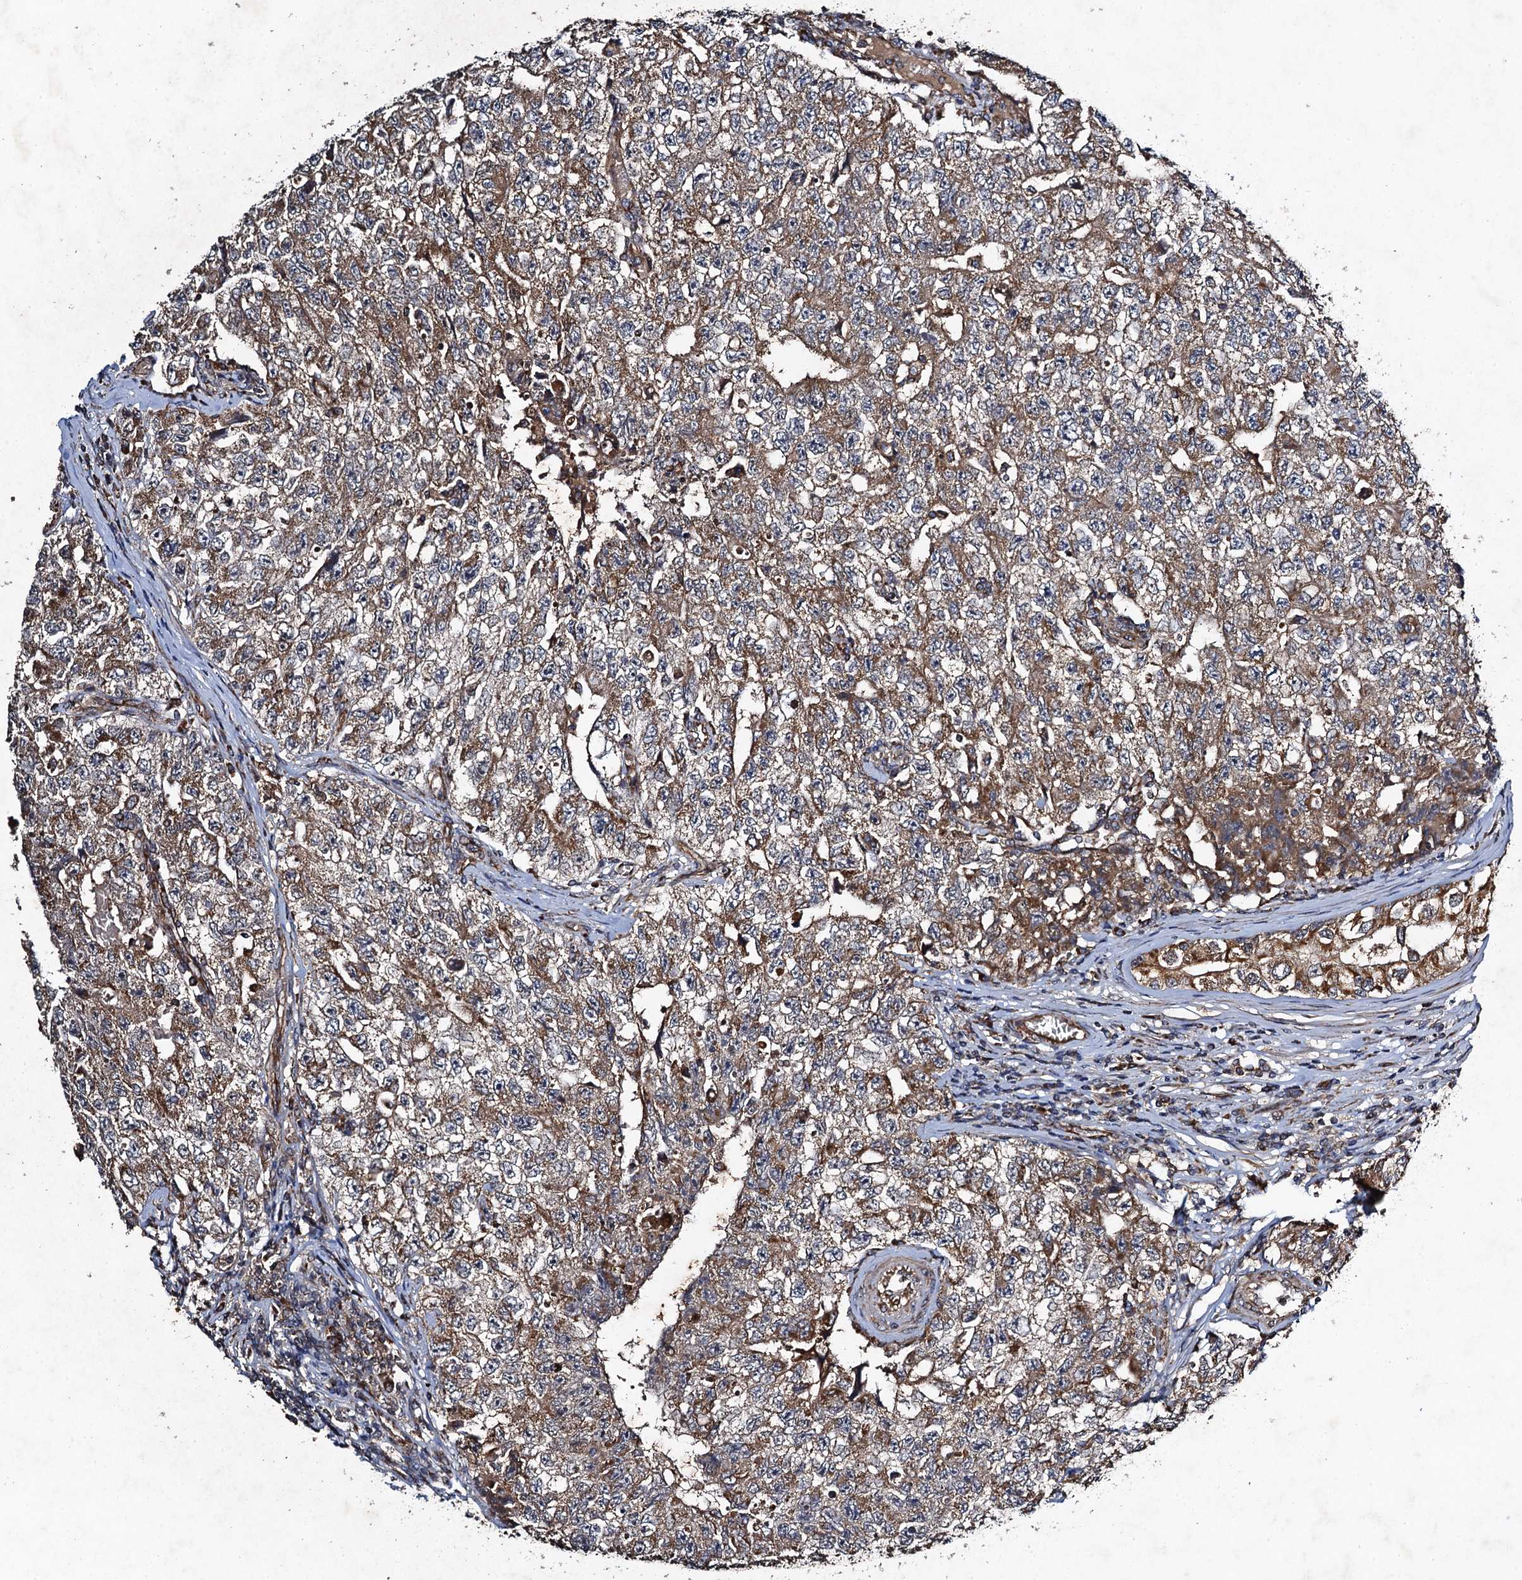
{"staining": {"intensity": "moderate", "quantity": ">75%", "location": "cytoplasmic/membranous"}, "tissue": "testis cancer", "cell_type": "Tumor cells", "image_type": "cancer", "snomed": [{"axis": "morphology", "description": "Carcinoma, Embryonal, NOS"}, {"axis": "topography", "description": "Testis"}], "caption": "Protein expression by immunohistochemistry displays moderate cytoplasmic/membranous positivity in about >75% of tumor cells in embryonal carcinoma (testis). The staining was performed using DAB (3,3'-diaminobenzidine), with brown indicating positive protein expression. Nuclei are stained blue with hematoxylin.", "gene": "NDUFA13", "patient": {"sex": "male", "age": 17}}